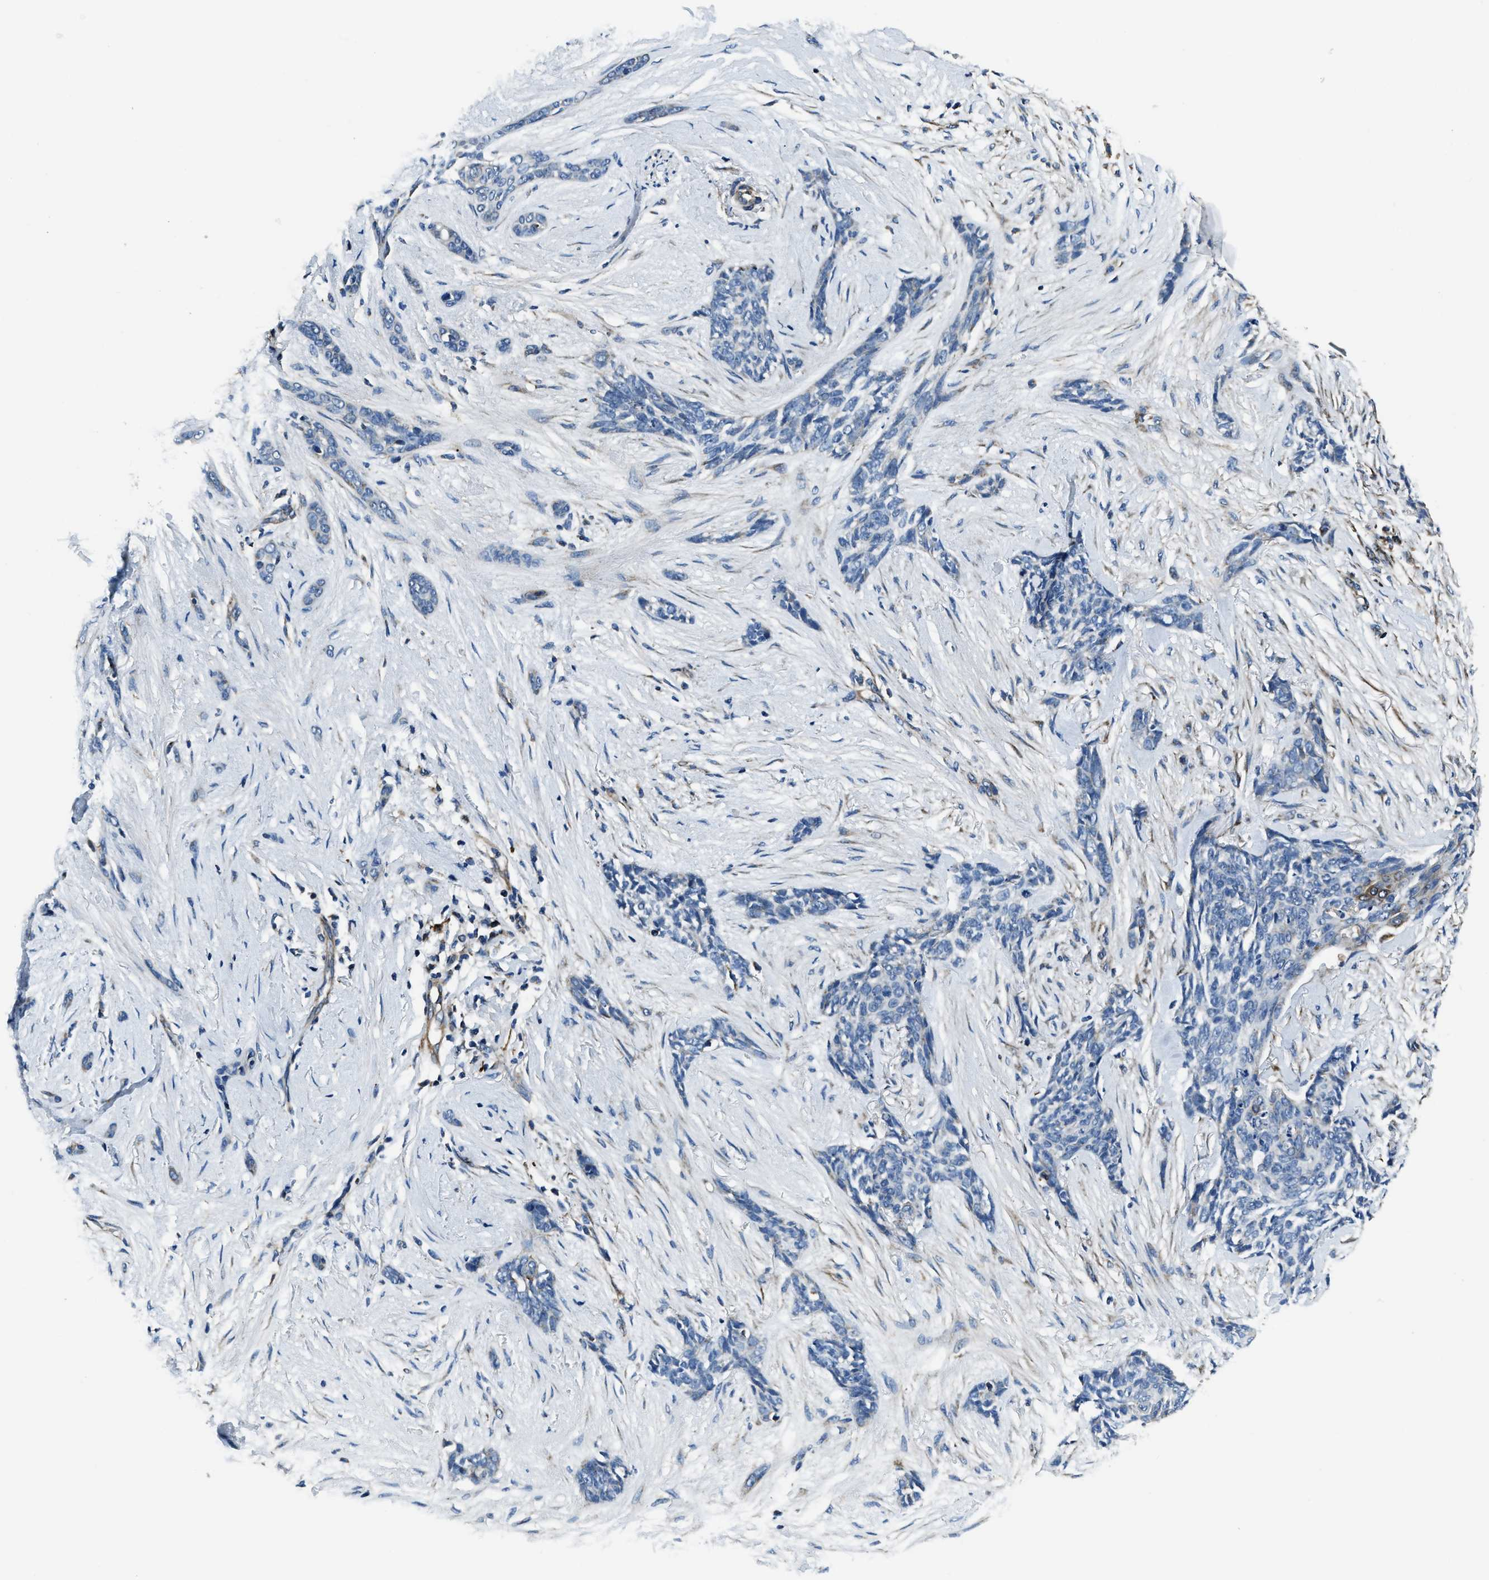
{"staining": {"intensity": "negative", "quantity": "none", "location": "none"}, "tissue": "skin cancer", "cell_type": "Tumor cells", "image_type": "cancer", "snomed": [{"axis": "morphology", "description": "Basal cell carcinoma"}, {"axis": "morphology", "description": "Adnexal tumor, benign"}, {"axis": "topography", "description": "Skin"}], "caption": "DAB (3,3'-diaminobenzidine) immunohistochemical staining of human benign adnexal tumor (skin) exhibits no significant positivity in tumor cells.", "gene": "OGDH", "patient": {"sex": "female", "age": 42}}